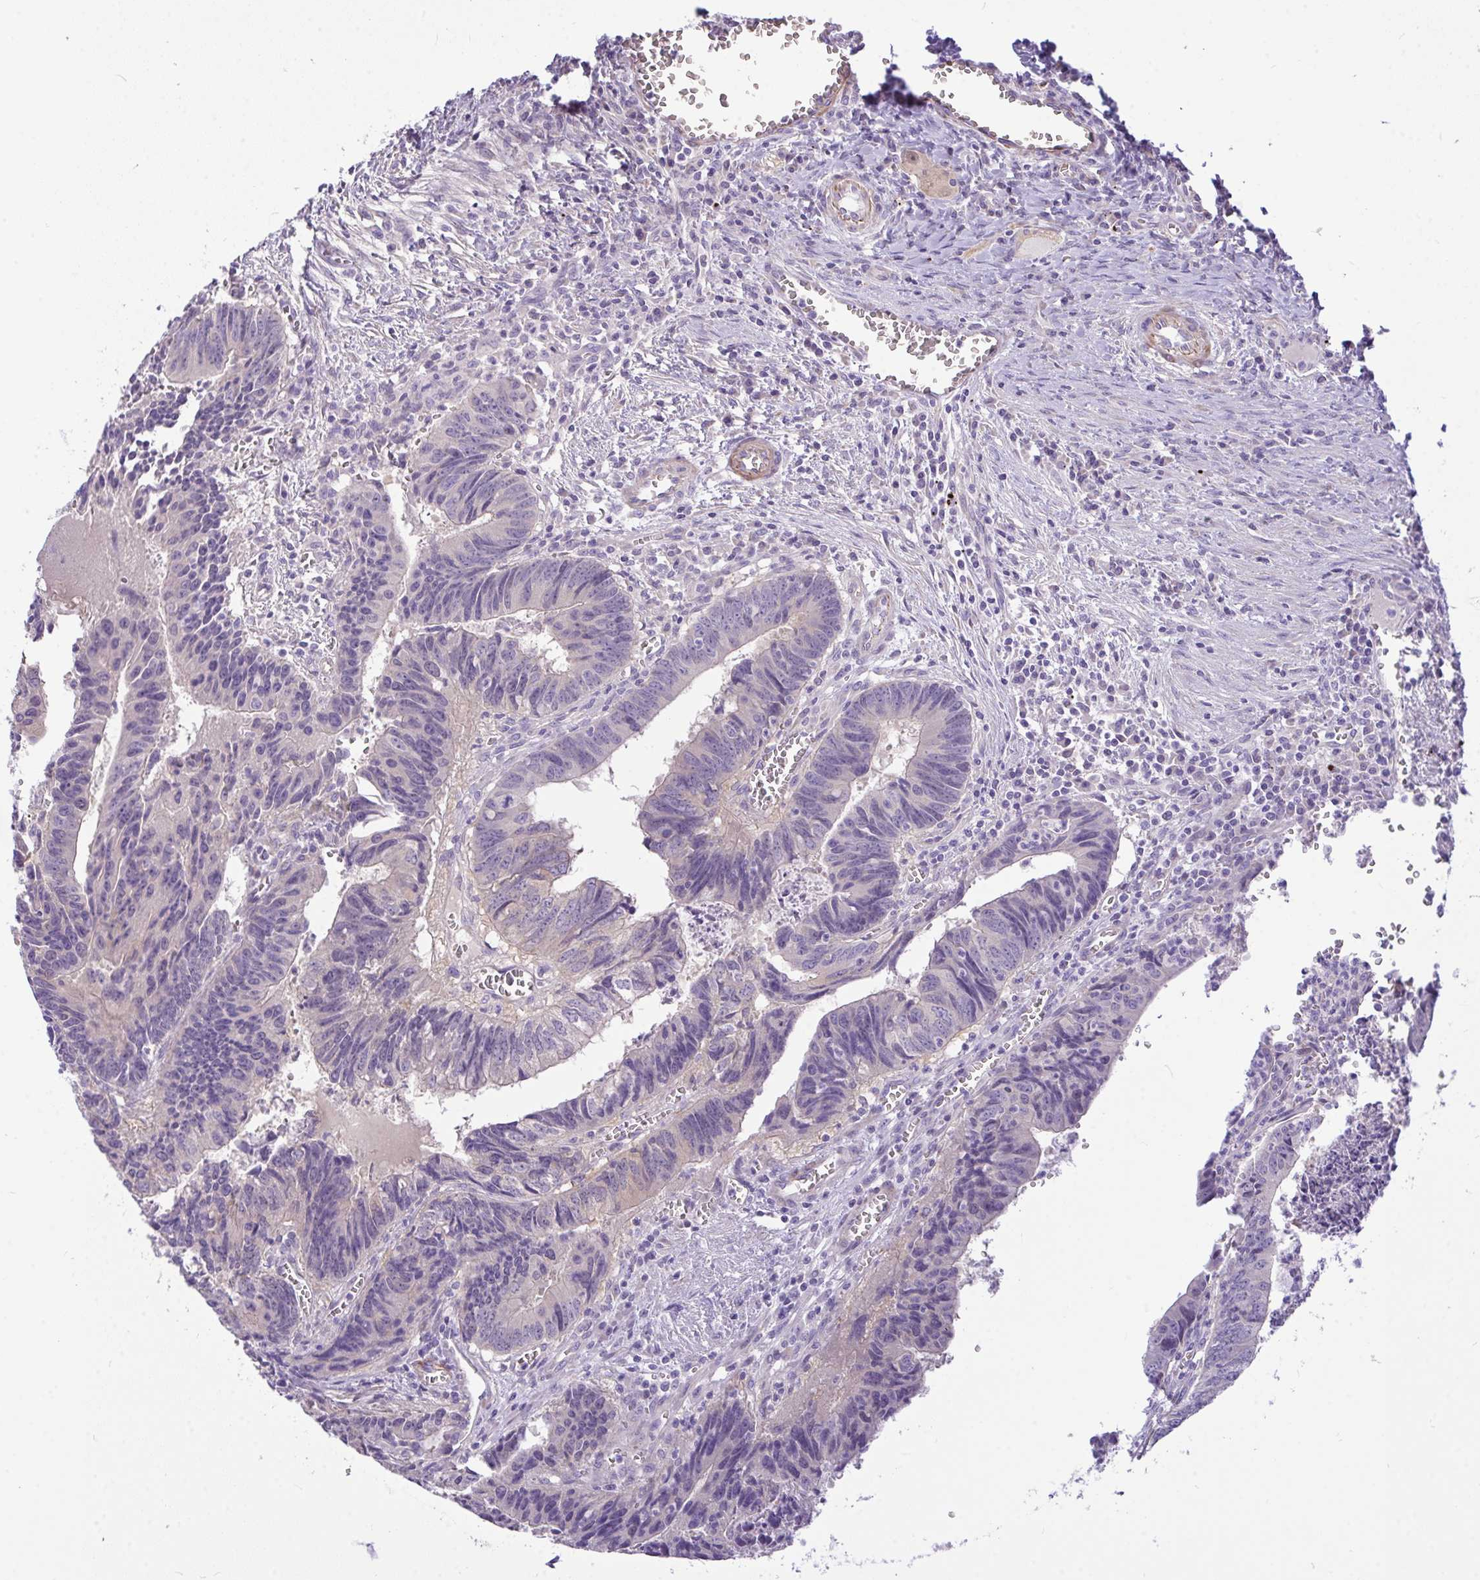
{"staining": {"intensity": "negative", "quantity": "none", "location": "none"}, "tissue": "colorectal cancer", "cell_type": "Tumor cells", "image_type": "cancer", "snomed": [{"axis": "morphology", "description": "Adenocarcinoma, NOS"}, {"axis": "topography", "description": "Colon"}], "caption": "Tumor cells show no significant expression in colorectal adenocarcinoma.", "gene": "MOCS1", "patient": {"sex": "male", "age": 86}}